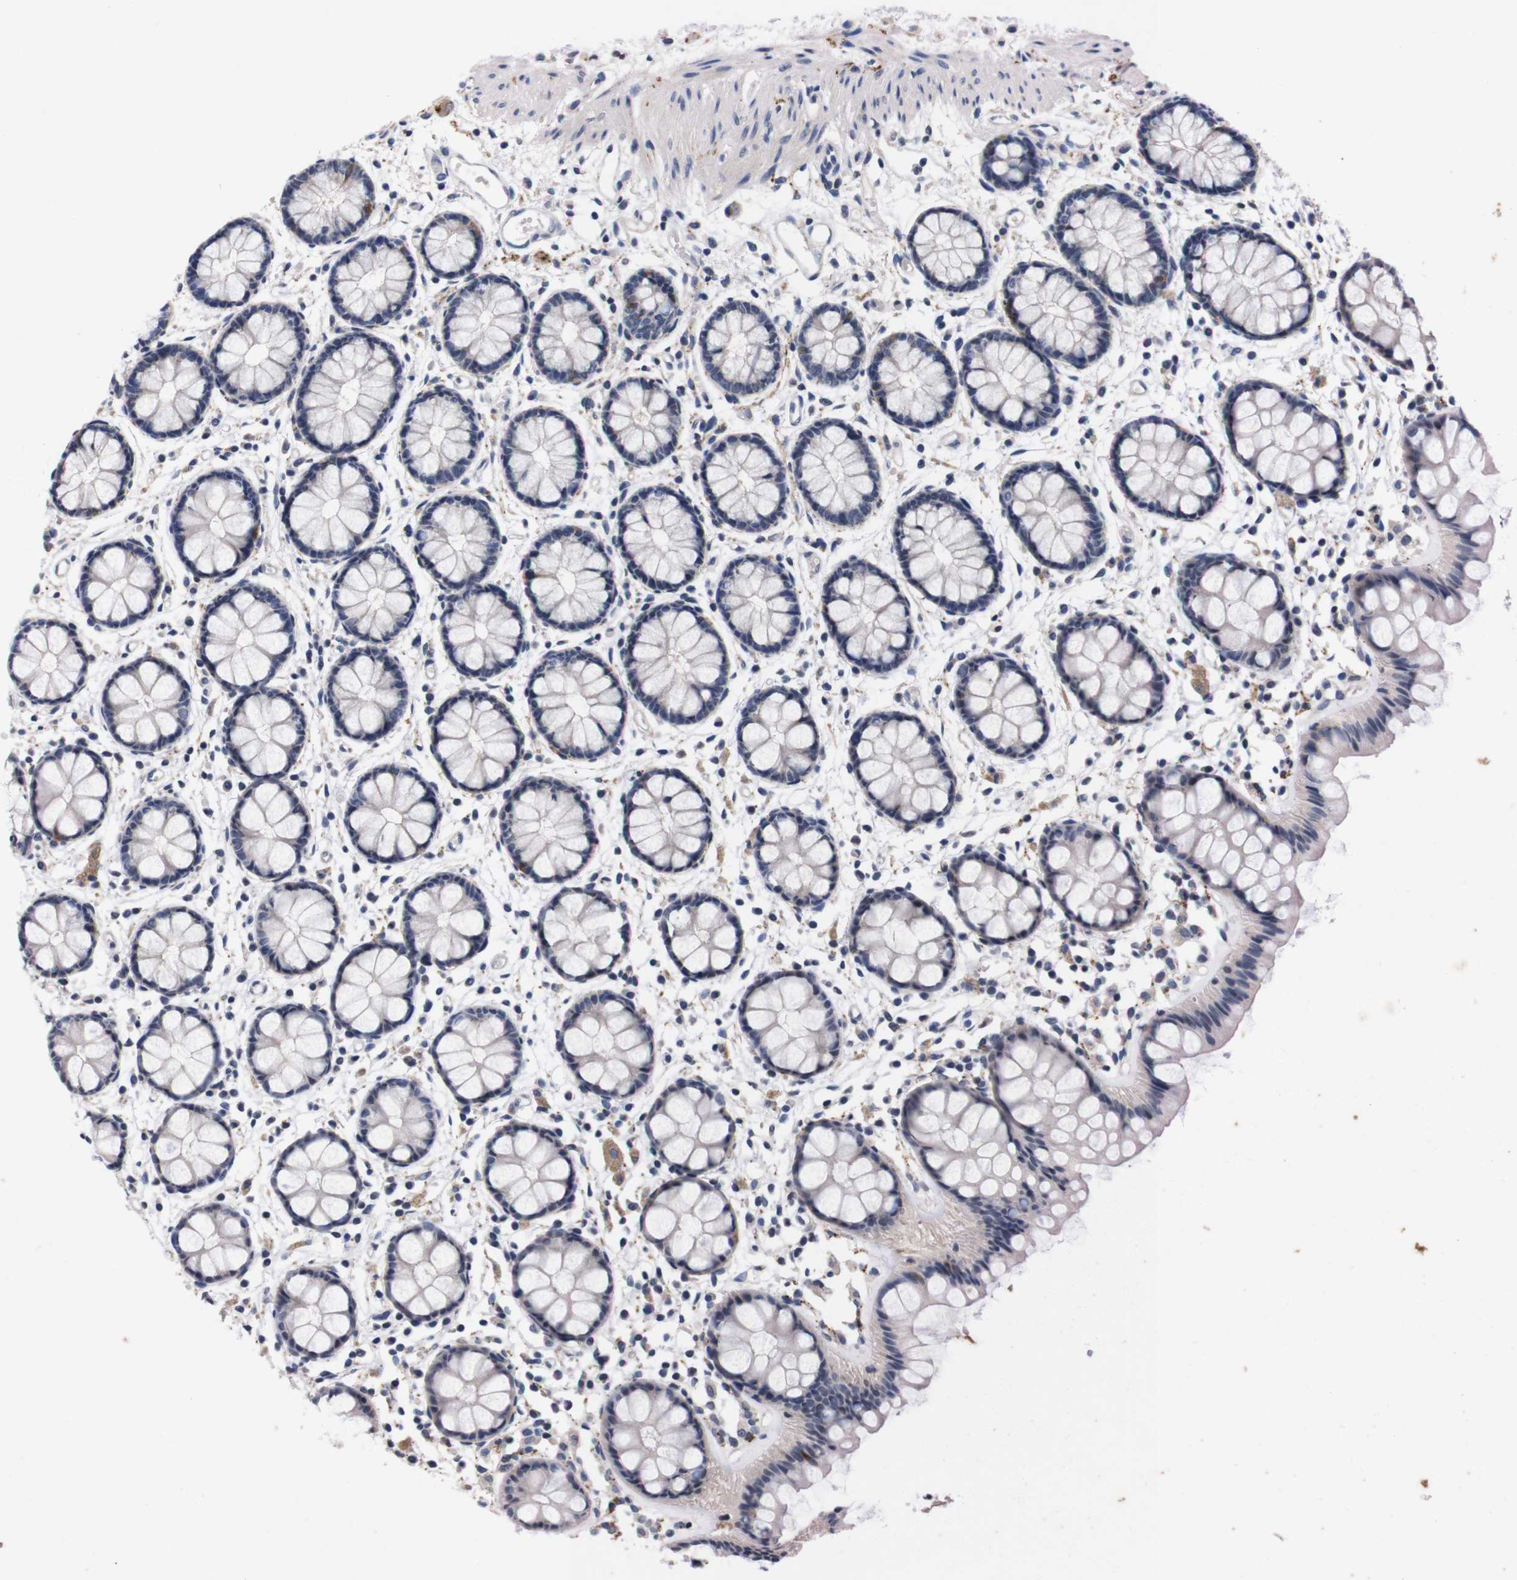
{"staining": {"intensity": "negative", "quantity": "none", "location": "none"}, "tissue": "rectum", "cell_type": "Glandular cells", "image_type": "normal", "snomed": [{"axis": "morphology", "description": "Normal tissue, NOS"}, {"axis": "topography", "description": "Rectum"}], "caption": "DAB immunohistochemical staining of normal rectum demonstrates no significant staining in glandular cells. The staining was performed using DAB to visualize the protein expression in brown, while the nuclei were stained in blue with hematoxylin (Magnification: 20x).", "gene": "TNFRSF21", "patient": {"sex": "female", "age": 66}}